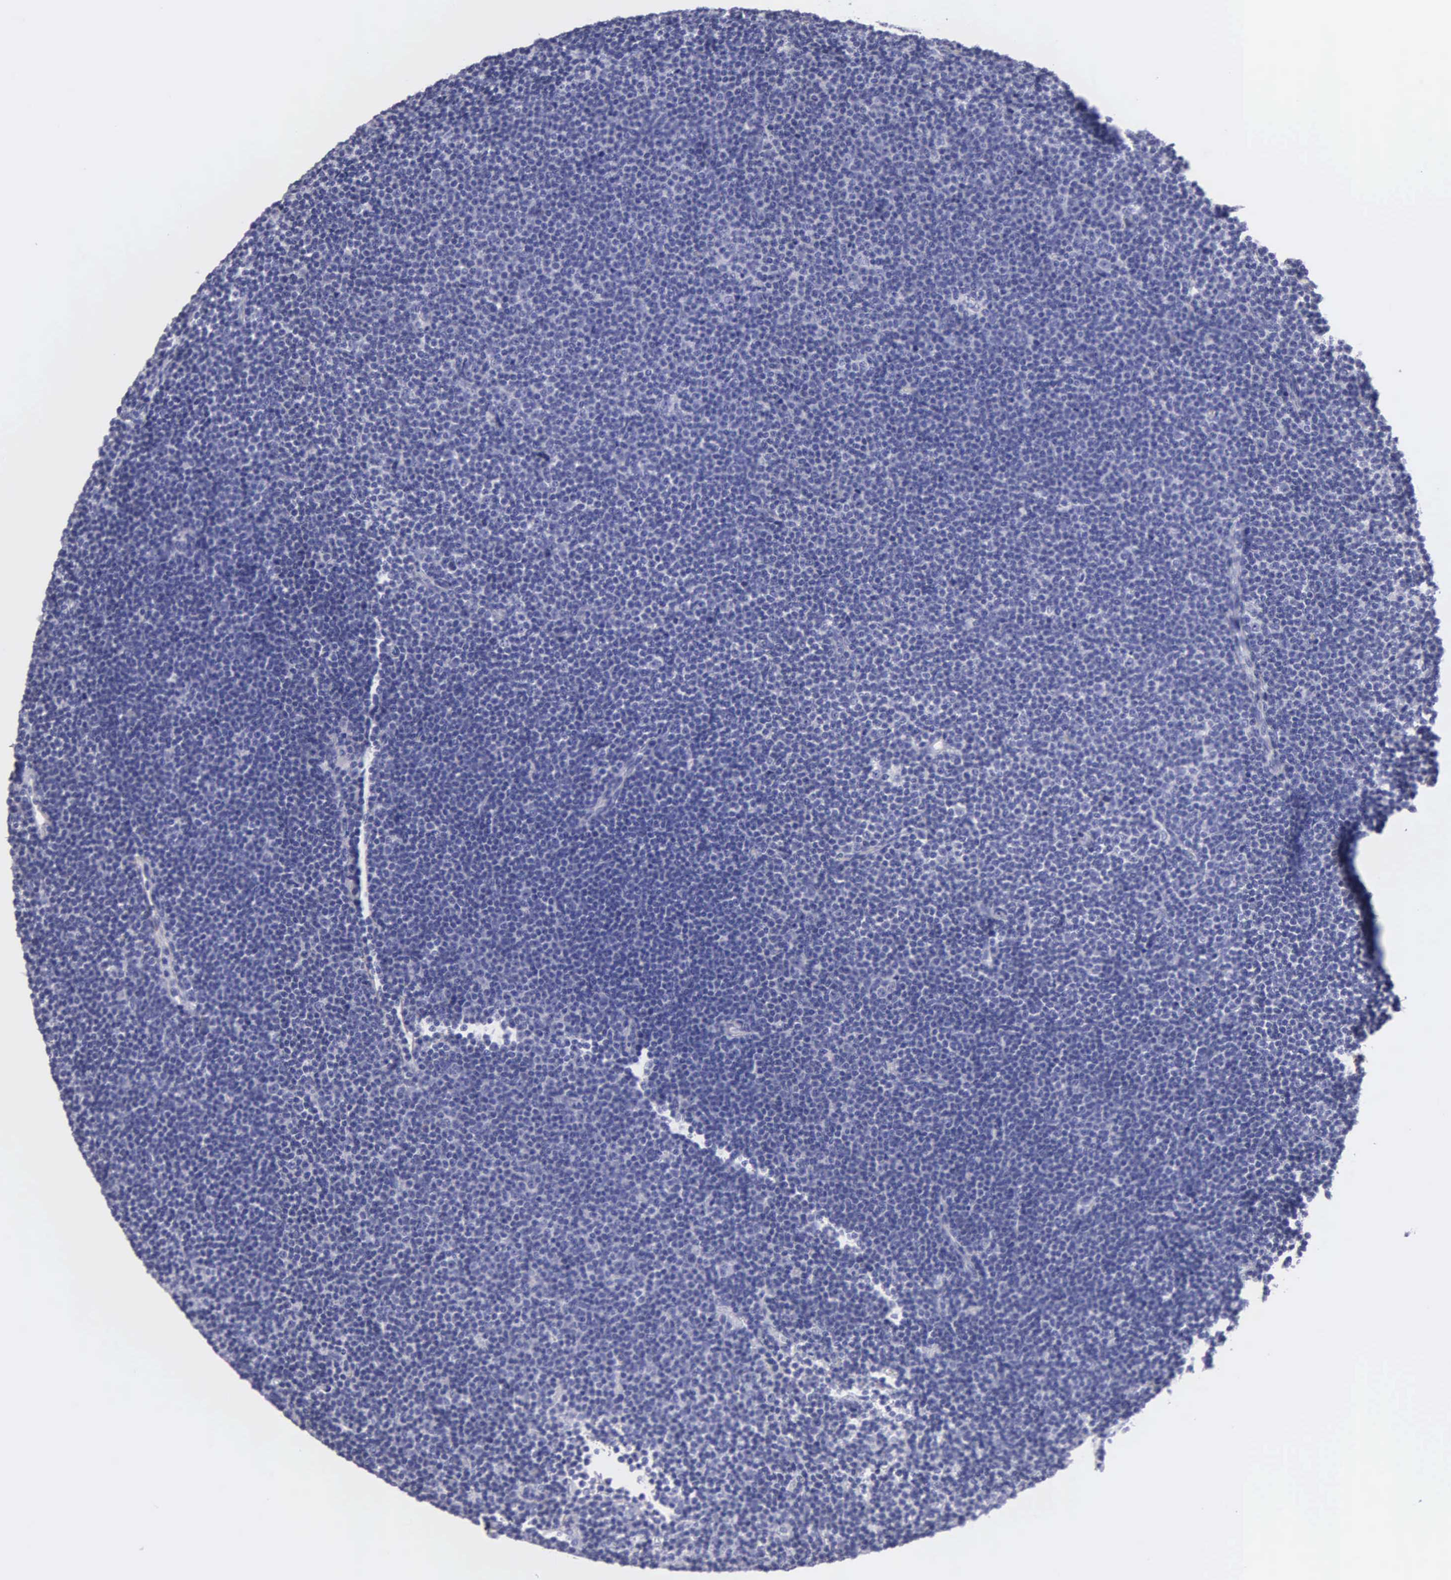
{"staining": {"intensity": "negative", "quantity": "none", "location": "none"}, "tissue": "lymphoma", "cell_type": "Tumor cells", "image_type": "cancer", "snomed": [{"axis": "morphology", "description": "Malignant lymphoma, non-Hodgkin's type, Low grade"}, {"axis": "topography", "description": "Lymph node"}], "caption": "Immunohistochemical staining of lymphoma reveals no significant expression in tumor cells.", "gene": "FBLN5", "patient": {"sex": "female", "age": 69}}